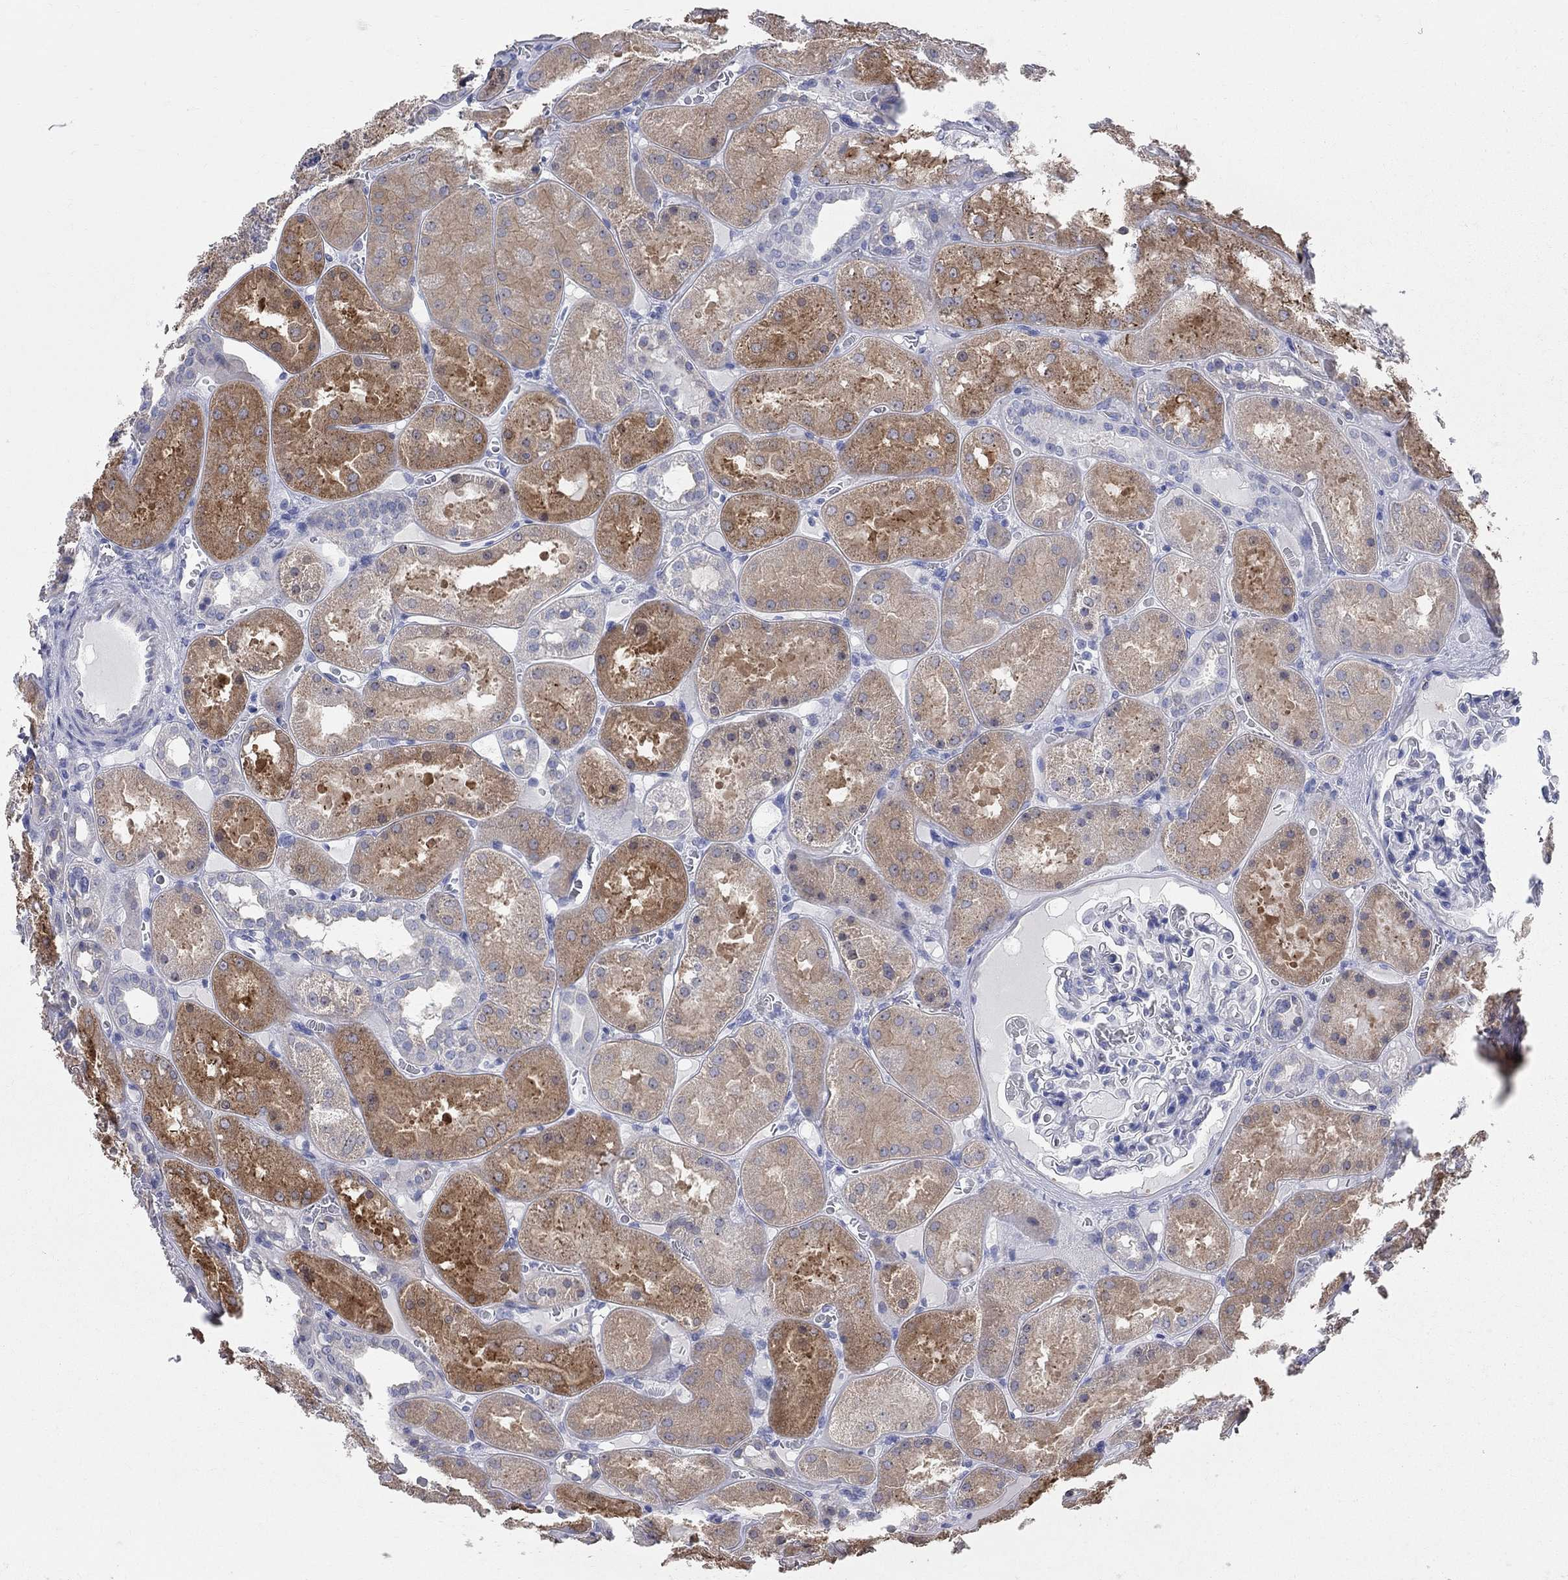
{"staining": {"intensity": "strong", "quantity": "<25%", "location": "cytoplasmic/membranous"}, "tissue": "kidney", "cell_type": "Cells in glomeruli", "image_type": "normal", "snomed": [{"axis": "morphology", "description": "Normal tissue, NOS"}, {"axis": "topography", "description": "Kidney"}], "caption": "This micrograph demonstrates unremarkable kidney stained with immunohistochemistry to label a protein in brown. The cytoplasmic/membranous of cells in glomeruli show strong positivity for the protein. Nuclei are counter-stained blue.", "gene": "AOX1", "patient": {"sex": "male", "age": 73}}